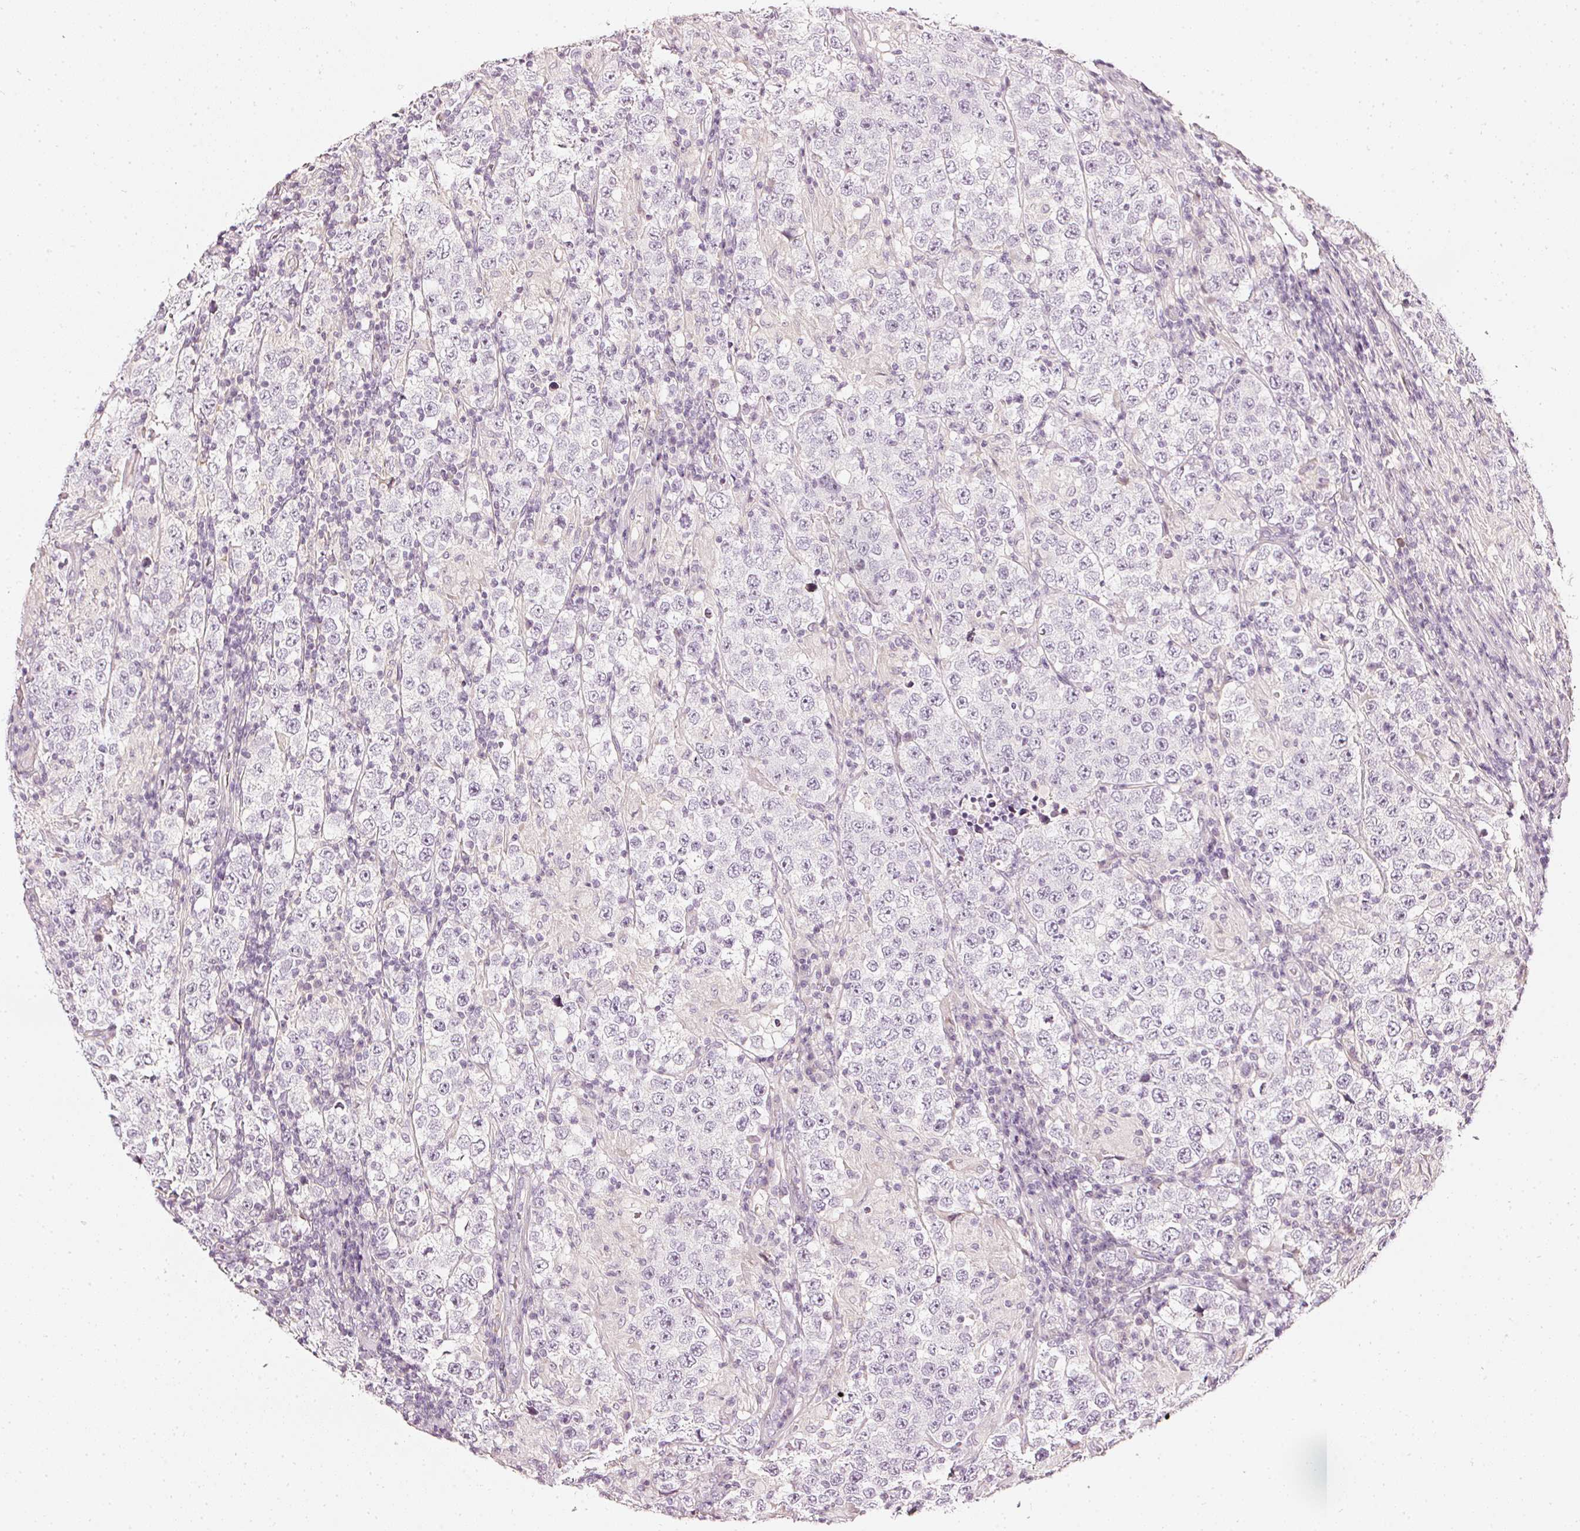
{"staining": {"intensity": "negative", "quantity": "none", "location": "none"}, "tissue": "testis cancer", "cell_type": "Tumor cells", "image_type": "cancer", "snomed": [{"axis": "morphology", "description": "Normal tissue, NOS"}, {"axis": "morphology", "description": "Urothelial carcinoma, High grade"}, {"axis": "morphology", "description": "Seminoma, NOS"}, {"axis": "morphology", "description": "Carcinoma, Embryonal, NOS"}, {"axis": "topography", "description": "Urinary bladder"}, {"axis": "topography", "description": "Testis"}], "caption": "Image shows no protein positivity in tumor cells of testis seminoma tissue.", "gene": "CNP", "patient": {"sex": "male", "age": 41}}